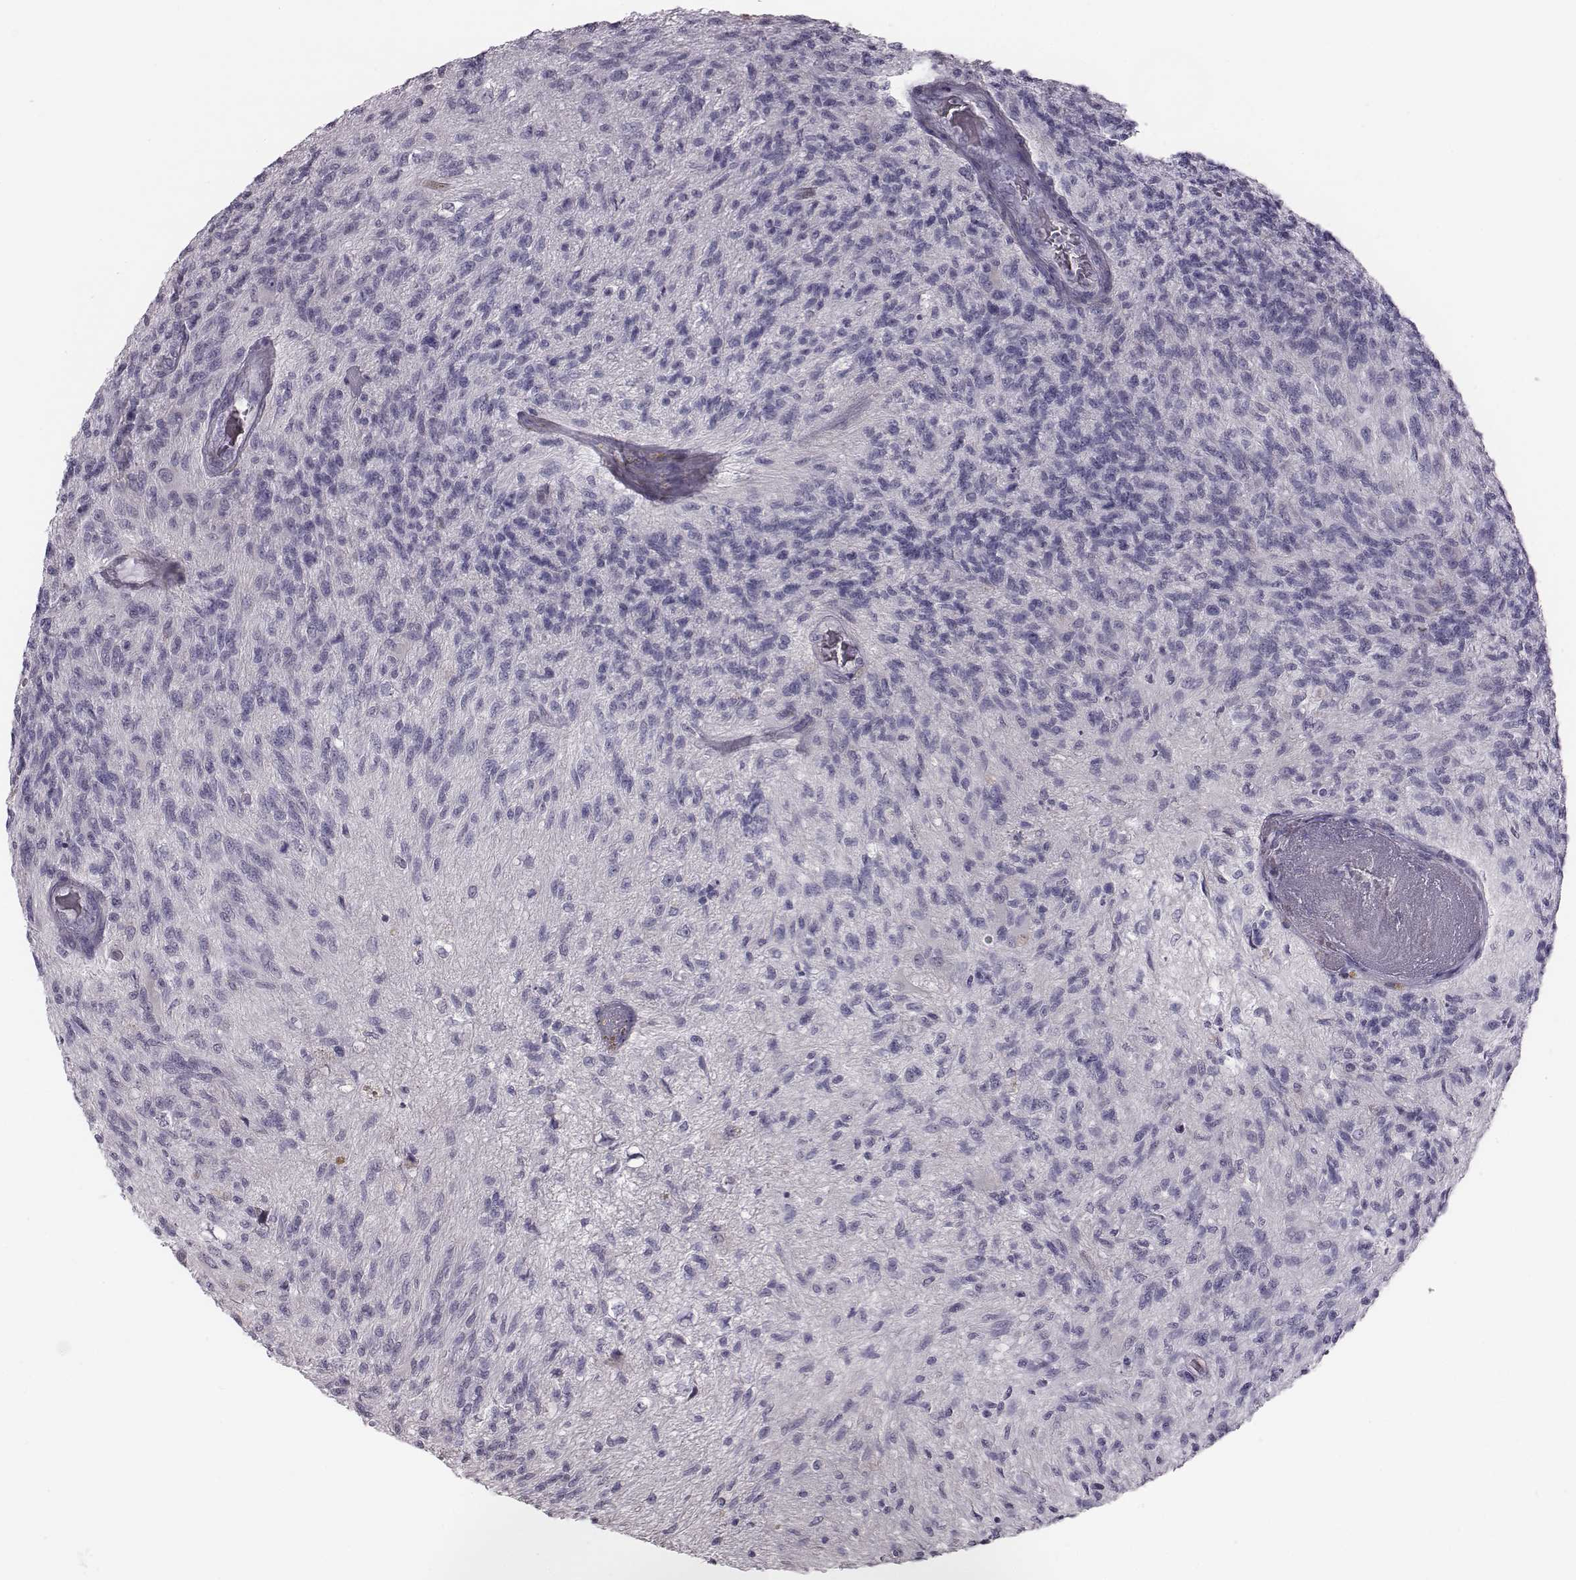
{"staining": {"intensity": "negative", "quantity": "none", "location": "none"}, "tissue": "glioma", "cell_type": "Tumor cells", "image_type": "cancer", "snomed": [{"axis": "morphology", "description": "Glioma, malignant, High grade"}, {"axis": "topography", "description": "Brain"}], "caption": "The image displays no significant positivity in tumor cells of malignant glioma (high-grade).", "gene": "CRISP1", "patient": {"sex": "male", "age": 56}}